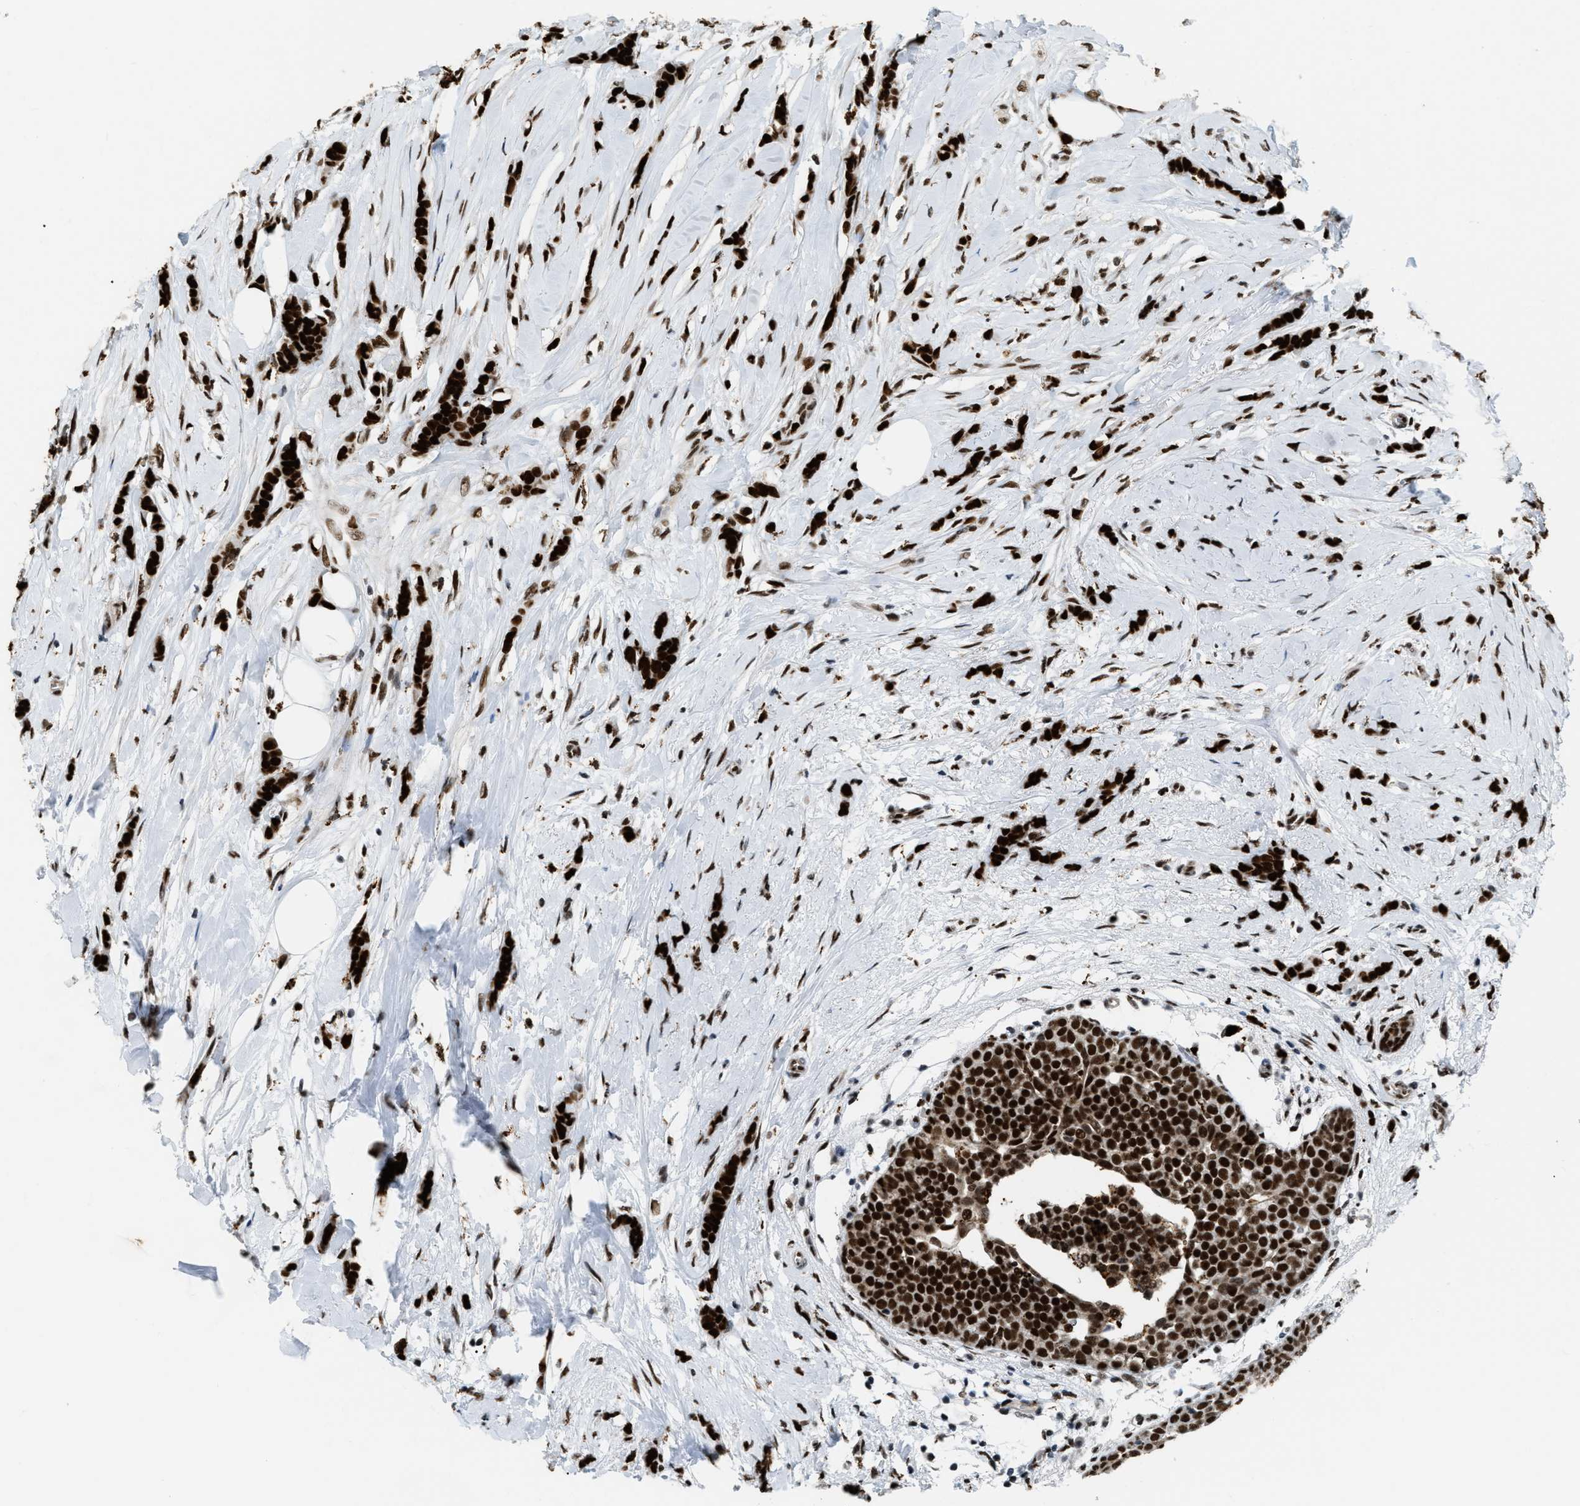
{"staining": {"intensity": "strong", "quantity": ">75%", "location": "nuclear"}, "tissue": "breast cancer", "cell_type": "Tumor cells", "image_type": "cancer", "snomed": [{"axis": "morphology", "description": "Lobular carcinoma, in situ"}, {"axis": "morphology", "description": "Lobular carcinoma"}, {"axis": "topography", "description": "Breast"}], "caption": "The photomicrograph demonstrates a brown stain indicating the presence of a protein in the nuclear of tumor cells in lobular carcinoma (breast).", "gene": "NUMA1", "patient": {"sex": "female", "age": 41}}